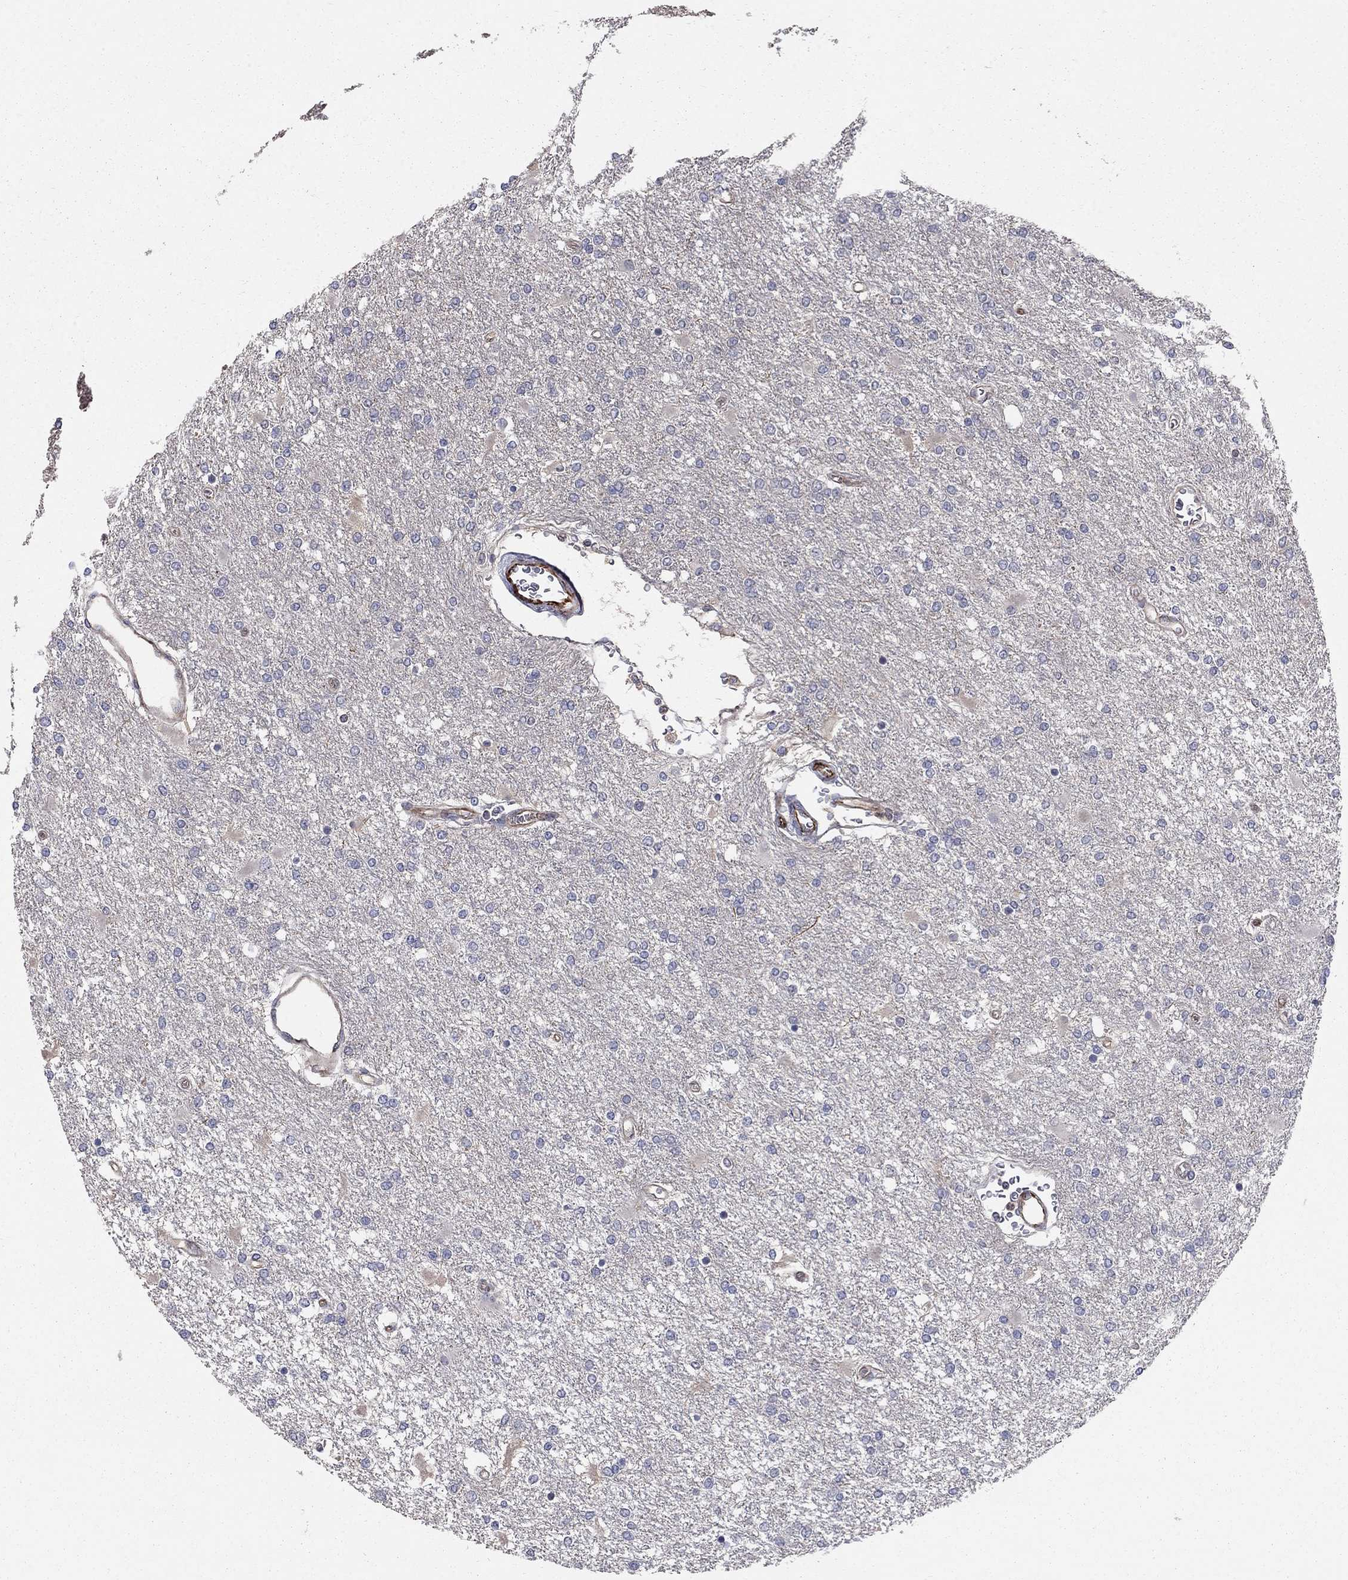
{"staining": {"intensity": "negative", "quantity": "none", "location": "none"}, "tissue": "glioma", "cell_type": "Tumor cells", "image_type": "cancer", "snomed": [{"axis": "morphology", "description": "Glioma, malignant, High grade"}, {"axis": "topography", "description": "Cerebral cortex"}], "caption": "There is no significant staining in tumor cells of malignant high-grade glioma.", "gene": "MSRA", "patient": {"sex": "male", "age": 79}}